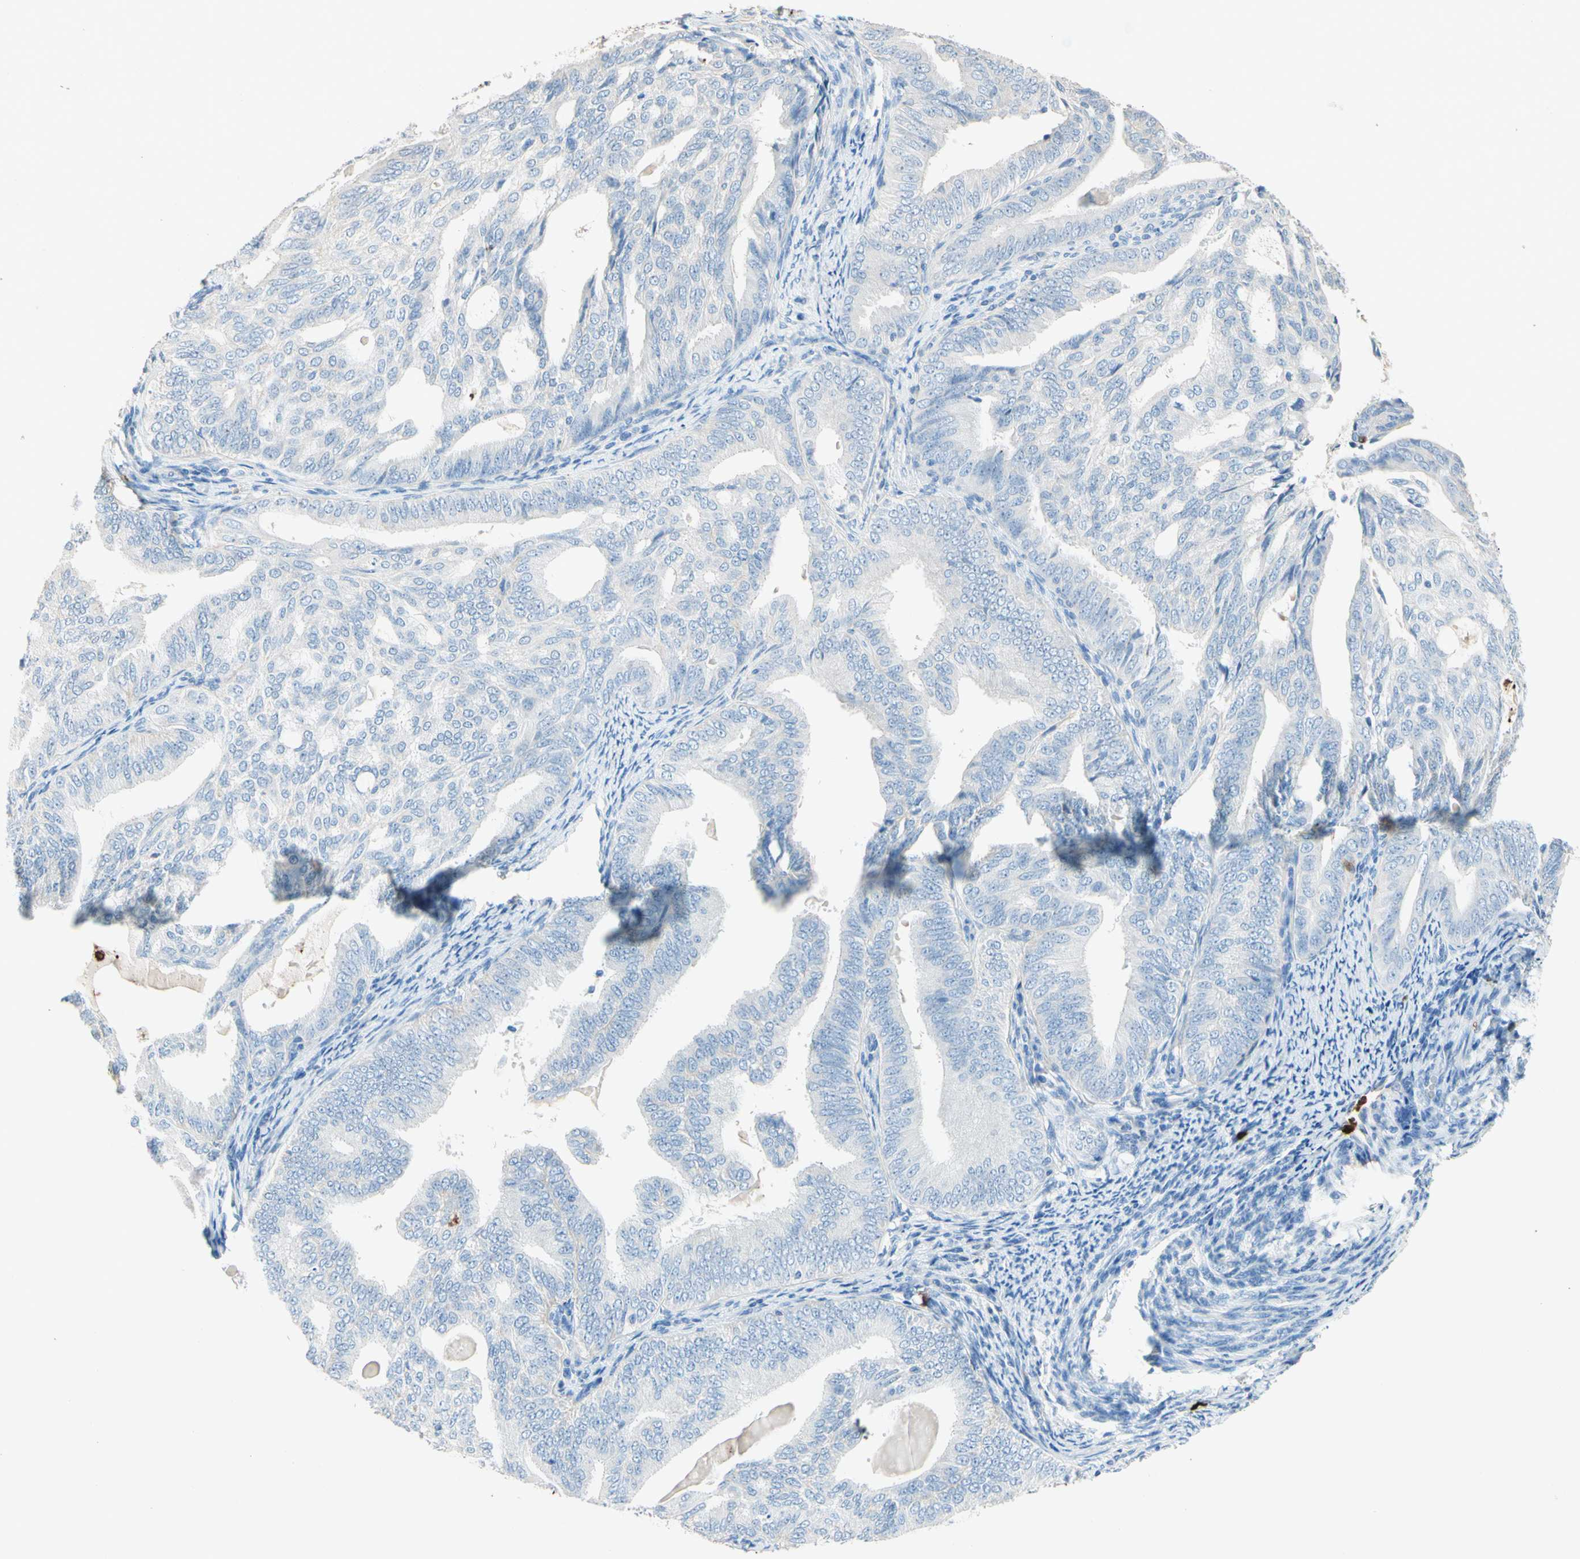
{"staining": {"intensity": "negative", "quantity": "none", "location": "none"}, "tissue": "endometrial cancer", "cell_type": "Tumor cells", "image_type": "cancer", "snomed": [{"axis": "morphology", "description": "Adenocarcinoma, NOS"}, {"axis": "topography", "description": "Endometrium"}], "caption": "A high-resolution photomicrograph shows immunohistochemistry staining of endometrial adenocarcinoma, which exhibits no significant expression in tumor cells.", "gene": "NFKBIZ", "patient": {"sex": "female", "age": 58}}